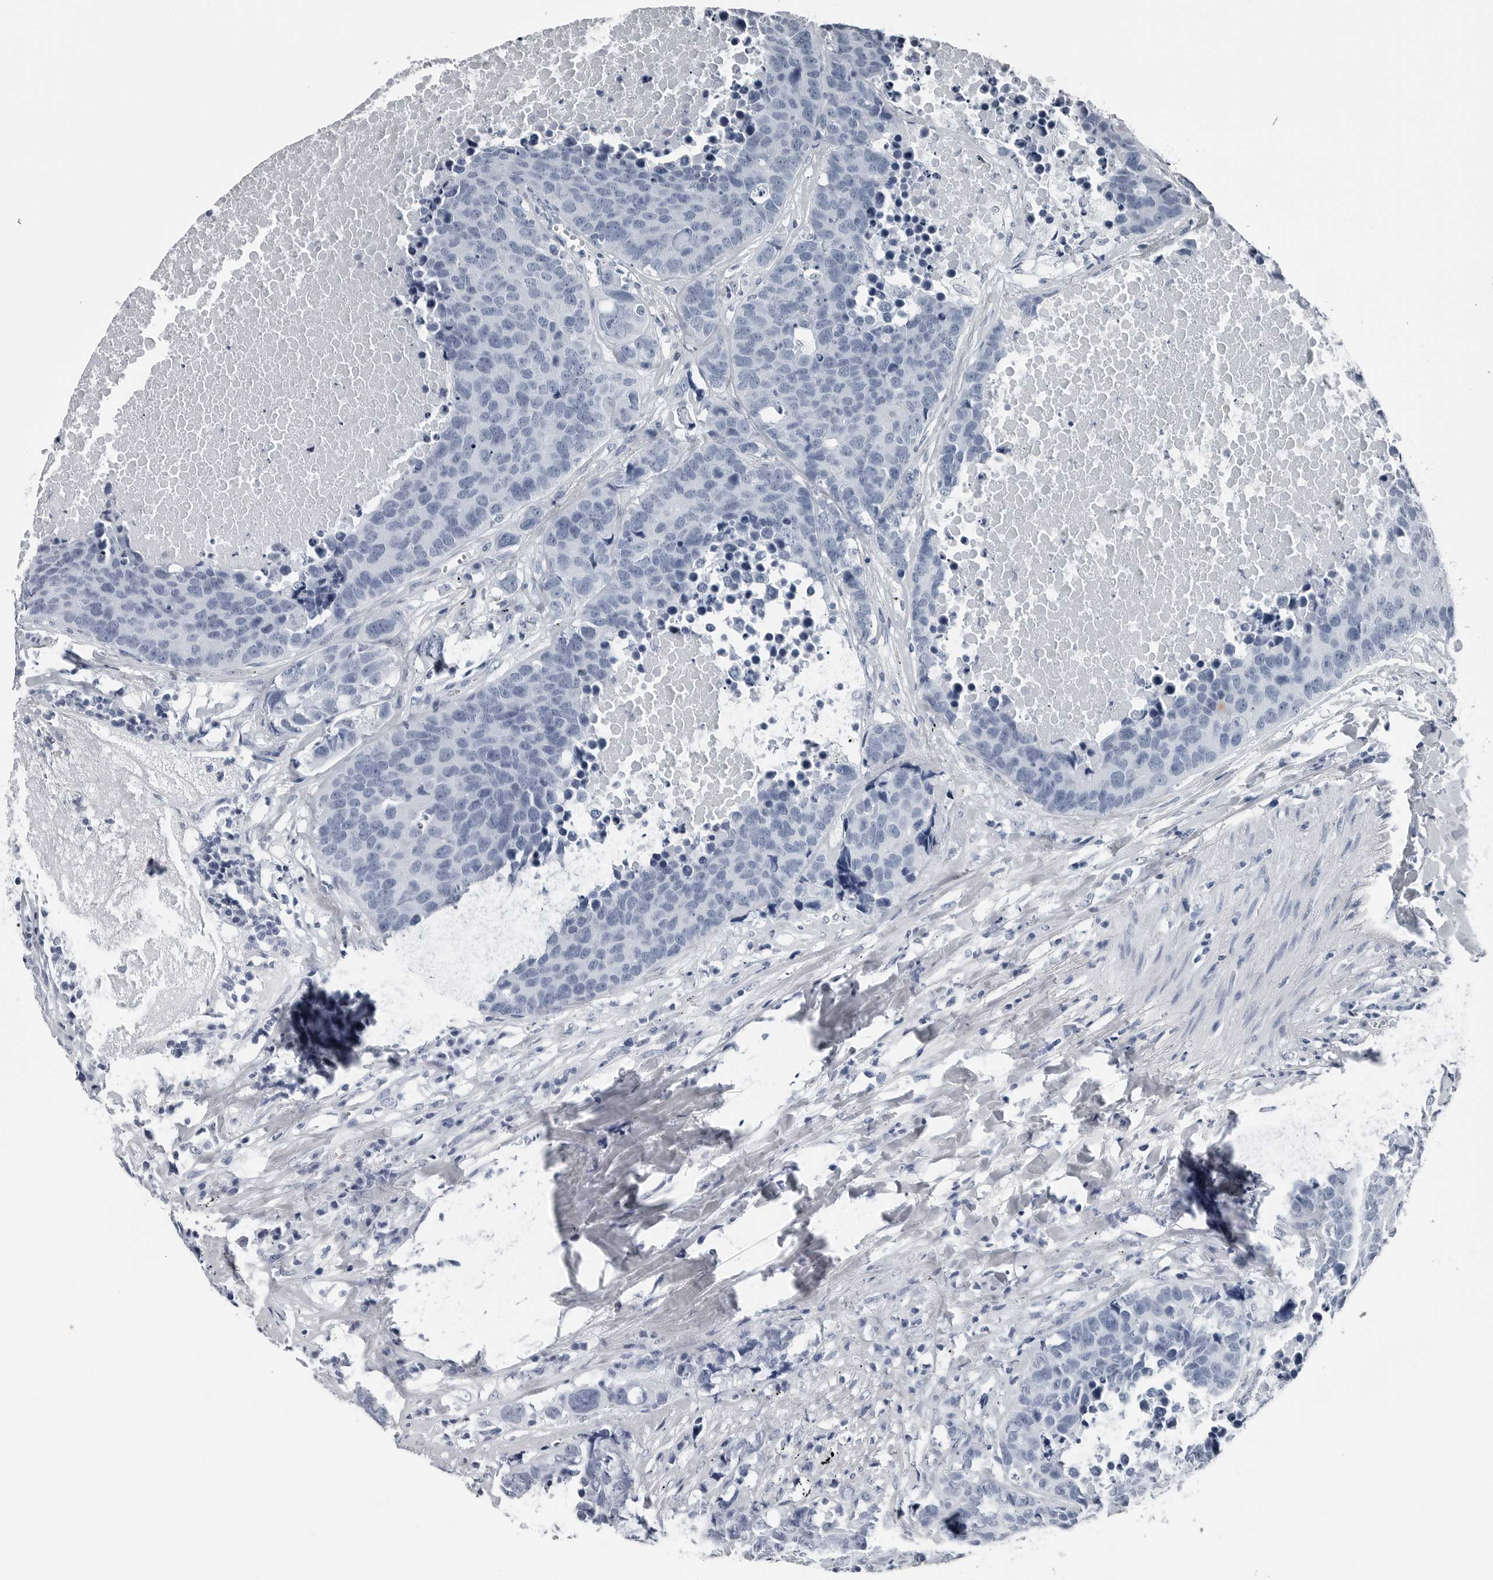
{"staining": {"intensity": "negative", "quantity": "none", "location": "none"}, "tissue": "carcinoid", "cell_type": "Tumor cells", "image_type": "cancer", "snomed": [{"axis": "morphology", "description": "Carcinoid, malignant, NOS"}, {"axis": "topography", "description": "Lung"}], "caption": "This is an immunohistochemistry histopathology image of human carcinoid. There is no positivity in tumor cells.", "gene": "SPINK1", "patient": {"sex": "male", "age": 60}}